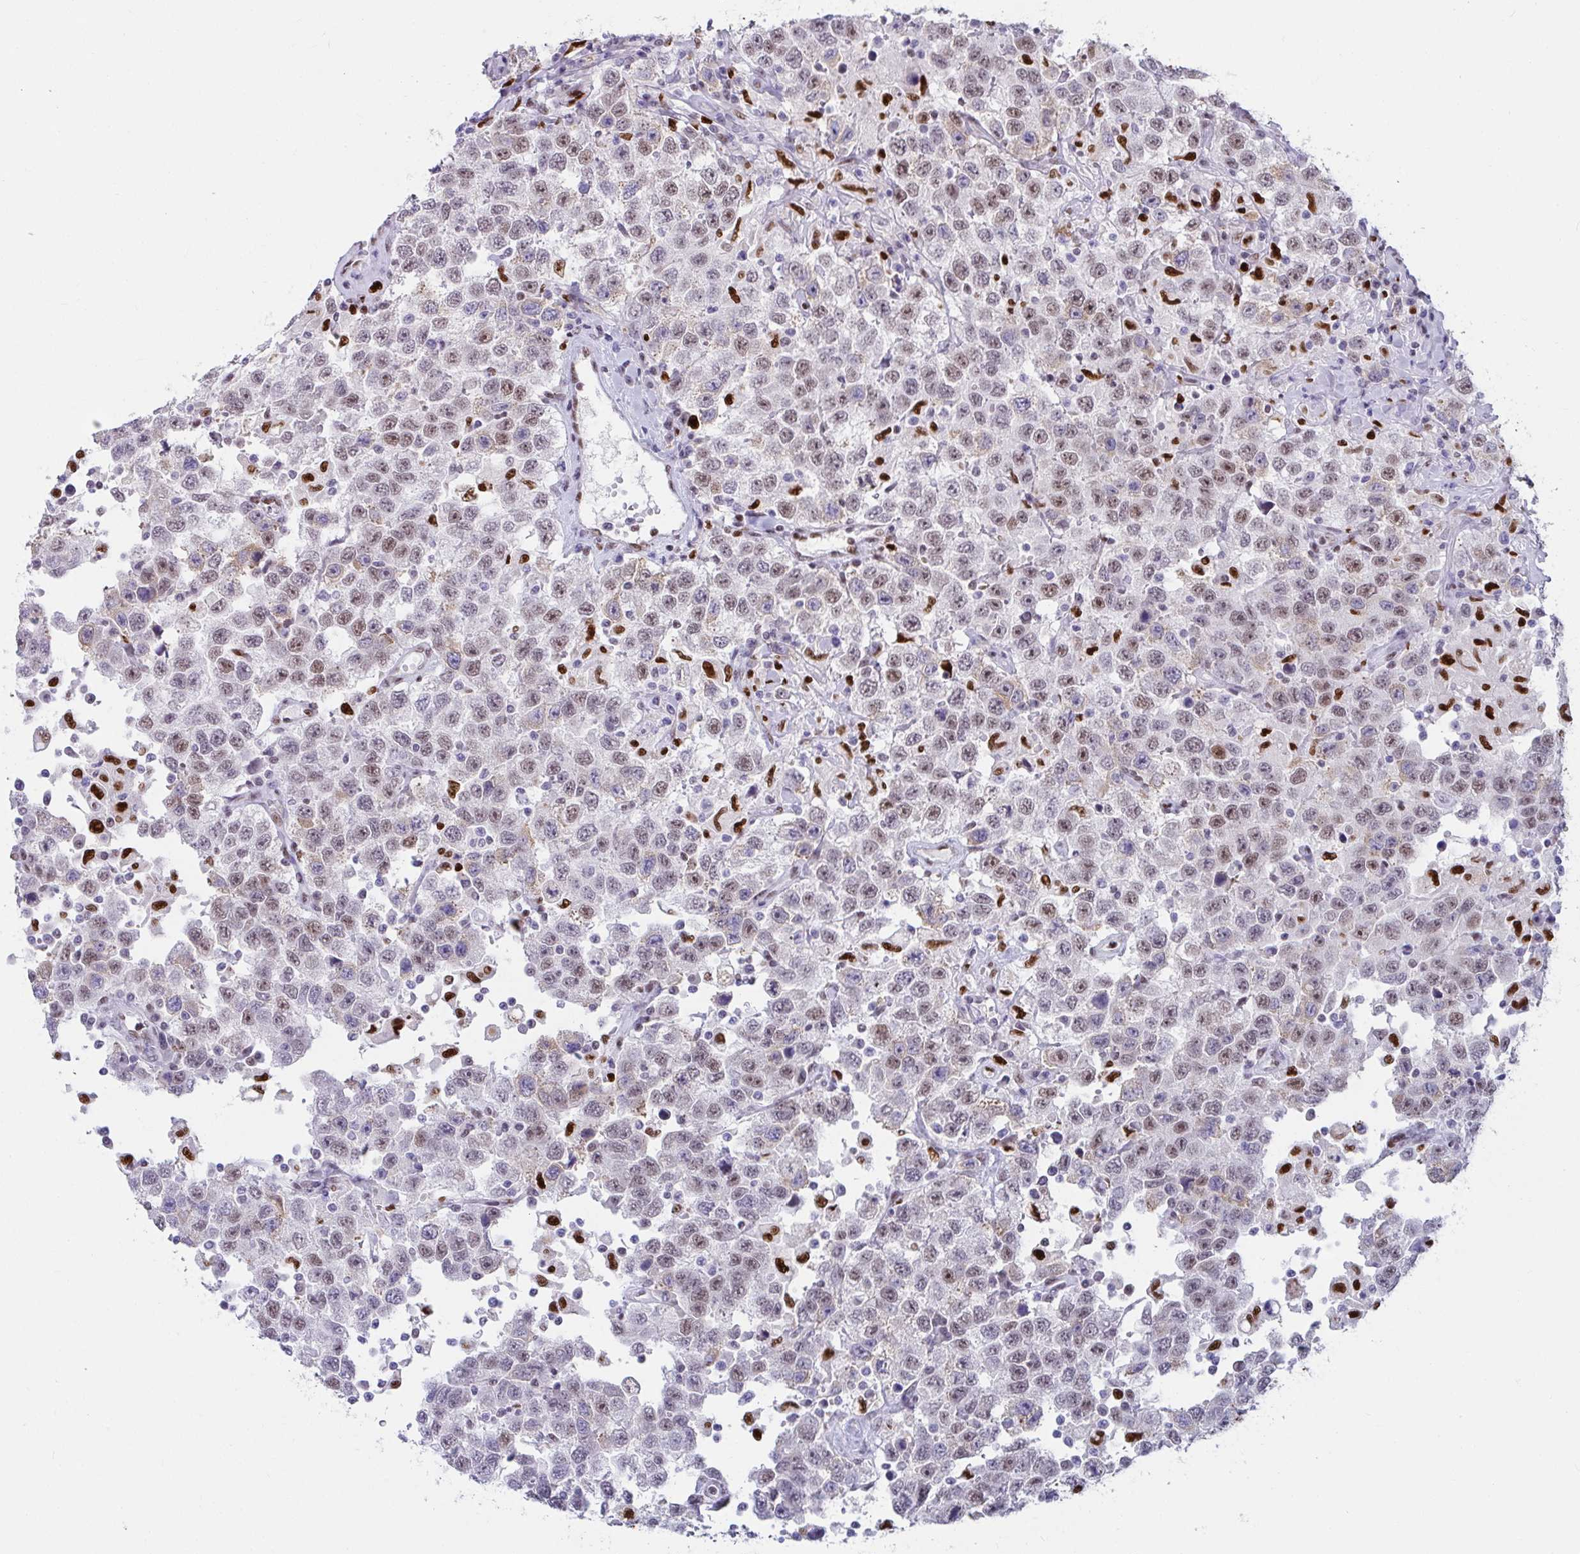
{"staining": {"intensity": "weak", "quantity": "25%-75%", "location": "nuclear"}, "tissue": "testis cancer", "cell_type": "Tumor cells", "image_type": "cancer", "snomed": [{"axis": "morphology", "description": "Seminoma, NOS"}, {"axis": "topography", "description": "Testis"}], "caption": "Approximately 25%-75% of tumor cells in testis cancer (seminoma) show weak nuclear protein staining as visualized by brown immunohistochemical staining.", "gene": "ZNF586", "patient": {"sex": "male", "age": 41}}